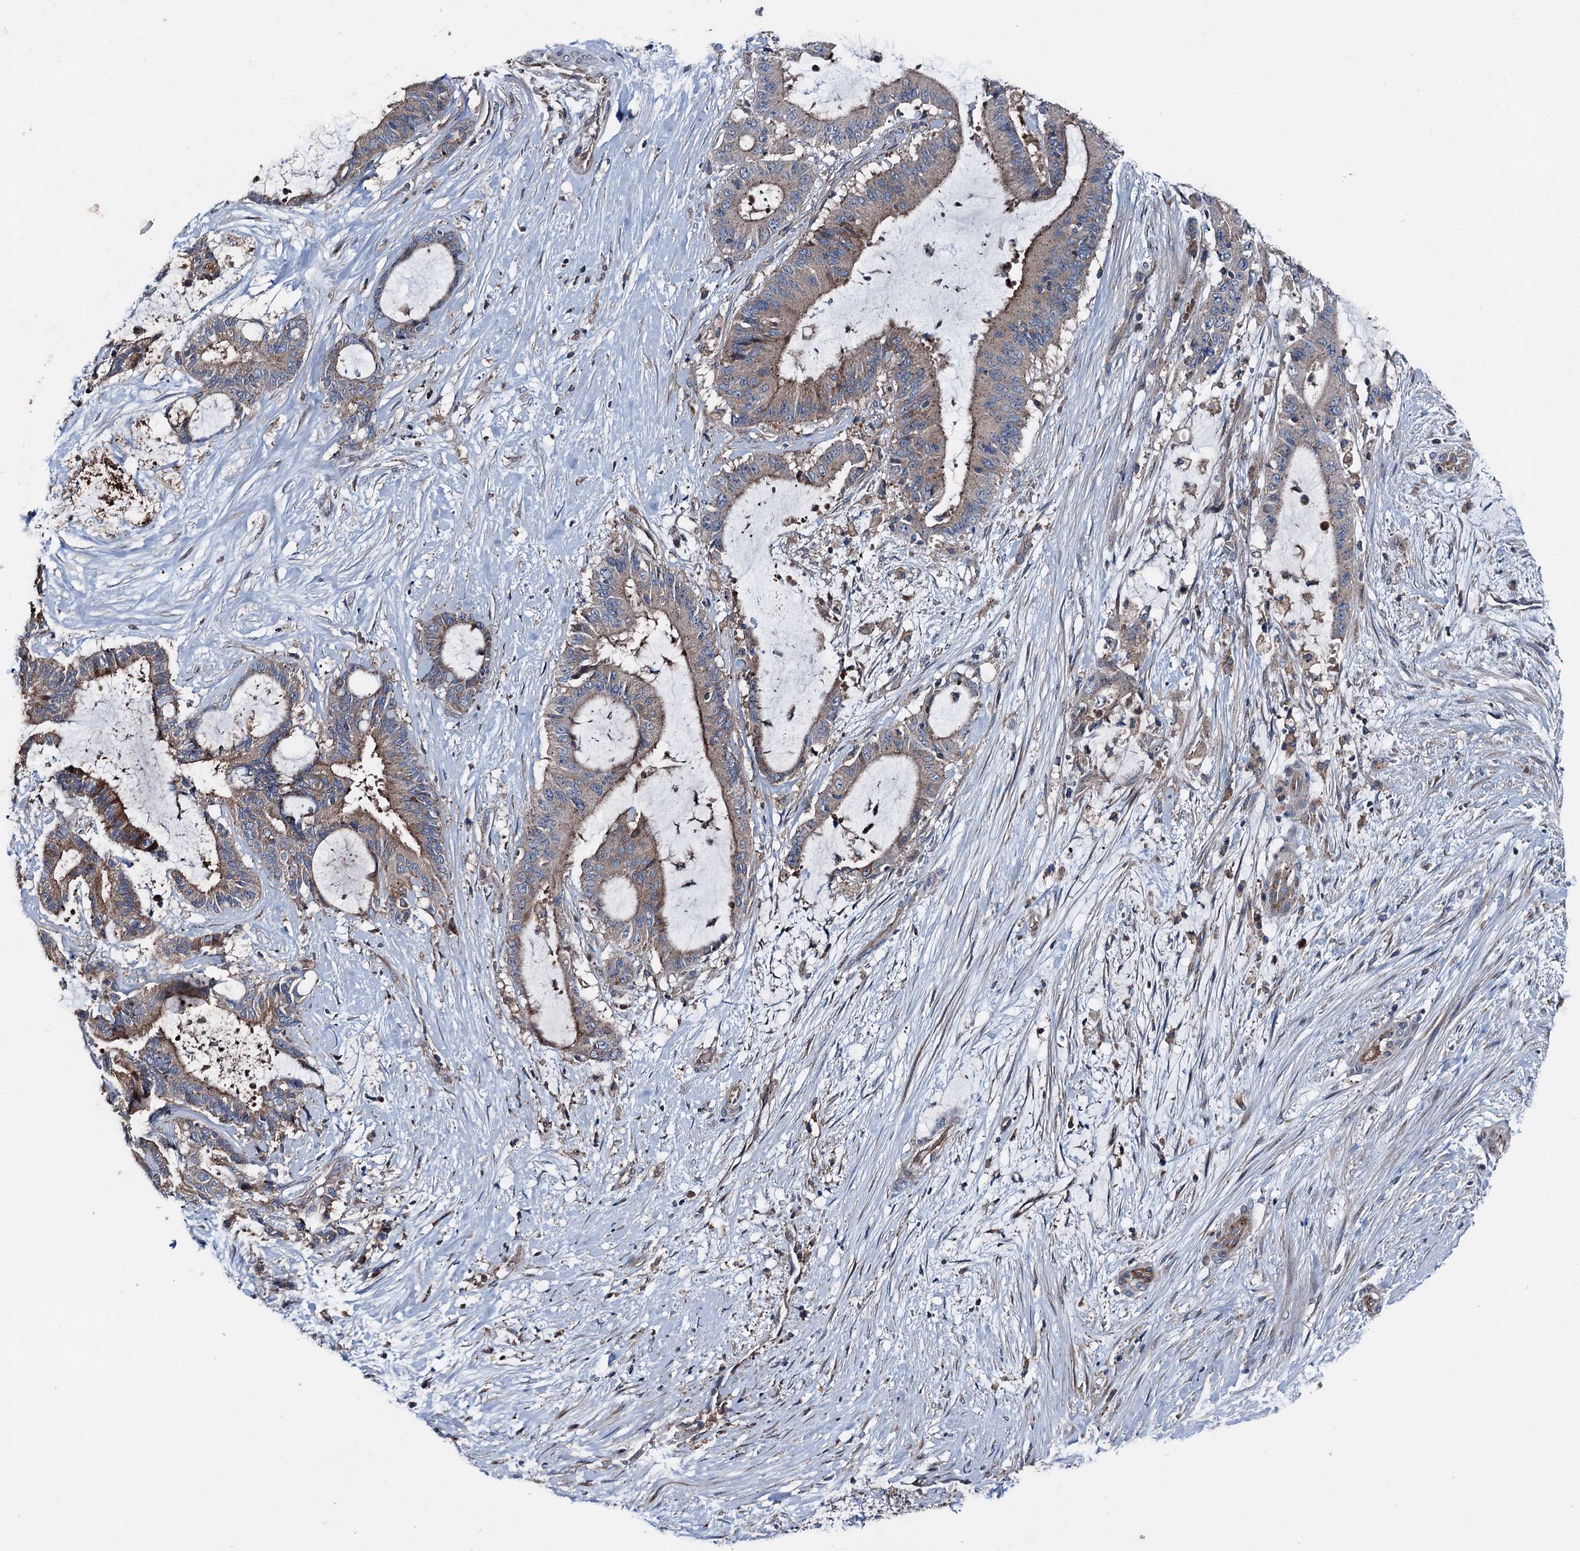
{"staining": {"intensity": "moderate", "quantity": "25%-75%", "location": "cytoplasmic/membranous"}, "tissue": "liver cancer", "cell_type": "Tumor cells", "image_type": "cancer", "snomed": [{"axis": "morphology", "description": "Normal tissue, NOS"}, {"axis": "morphology", "description": "Cholangiocarcinoma"}, {"axis": "topography", "description": "Liver"}, {"axis": "topography", "description": "Peripheral nerve tissue"}], "caption": "This histopathology image reveals liver cancer stained with immunohistochemistry to label a protein in brown. The cytoplasmic/membranous of tumor cells show moderate positivity for the protein. Nuclei are counter-stained blue.", "gene": "RUFY1", "patient": {"sex": "female", "age": 73}}